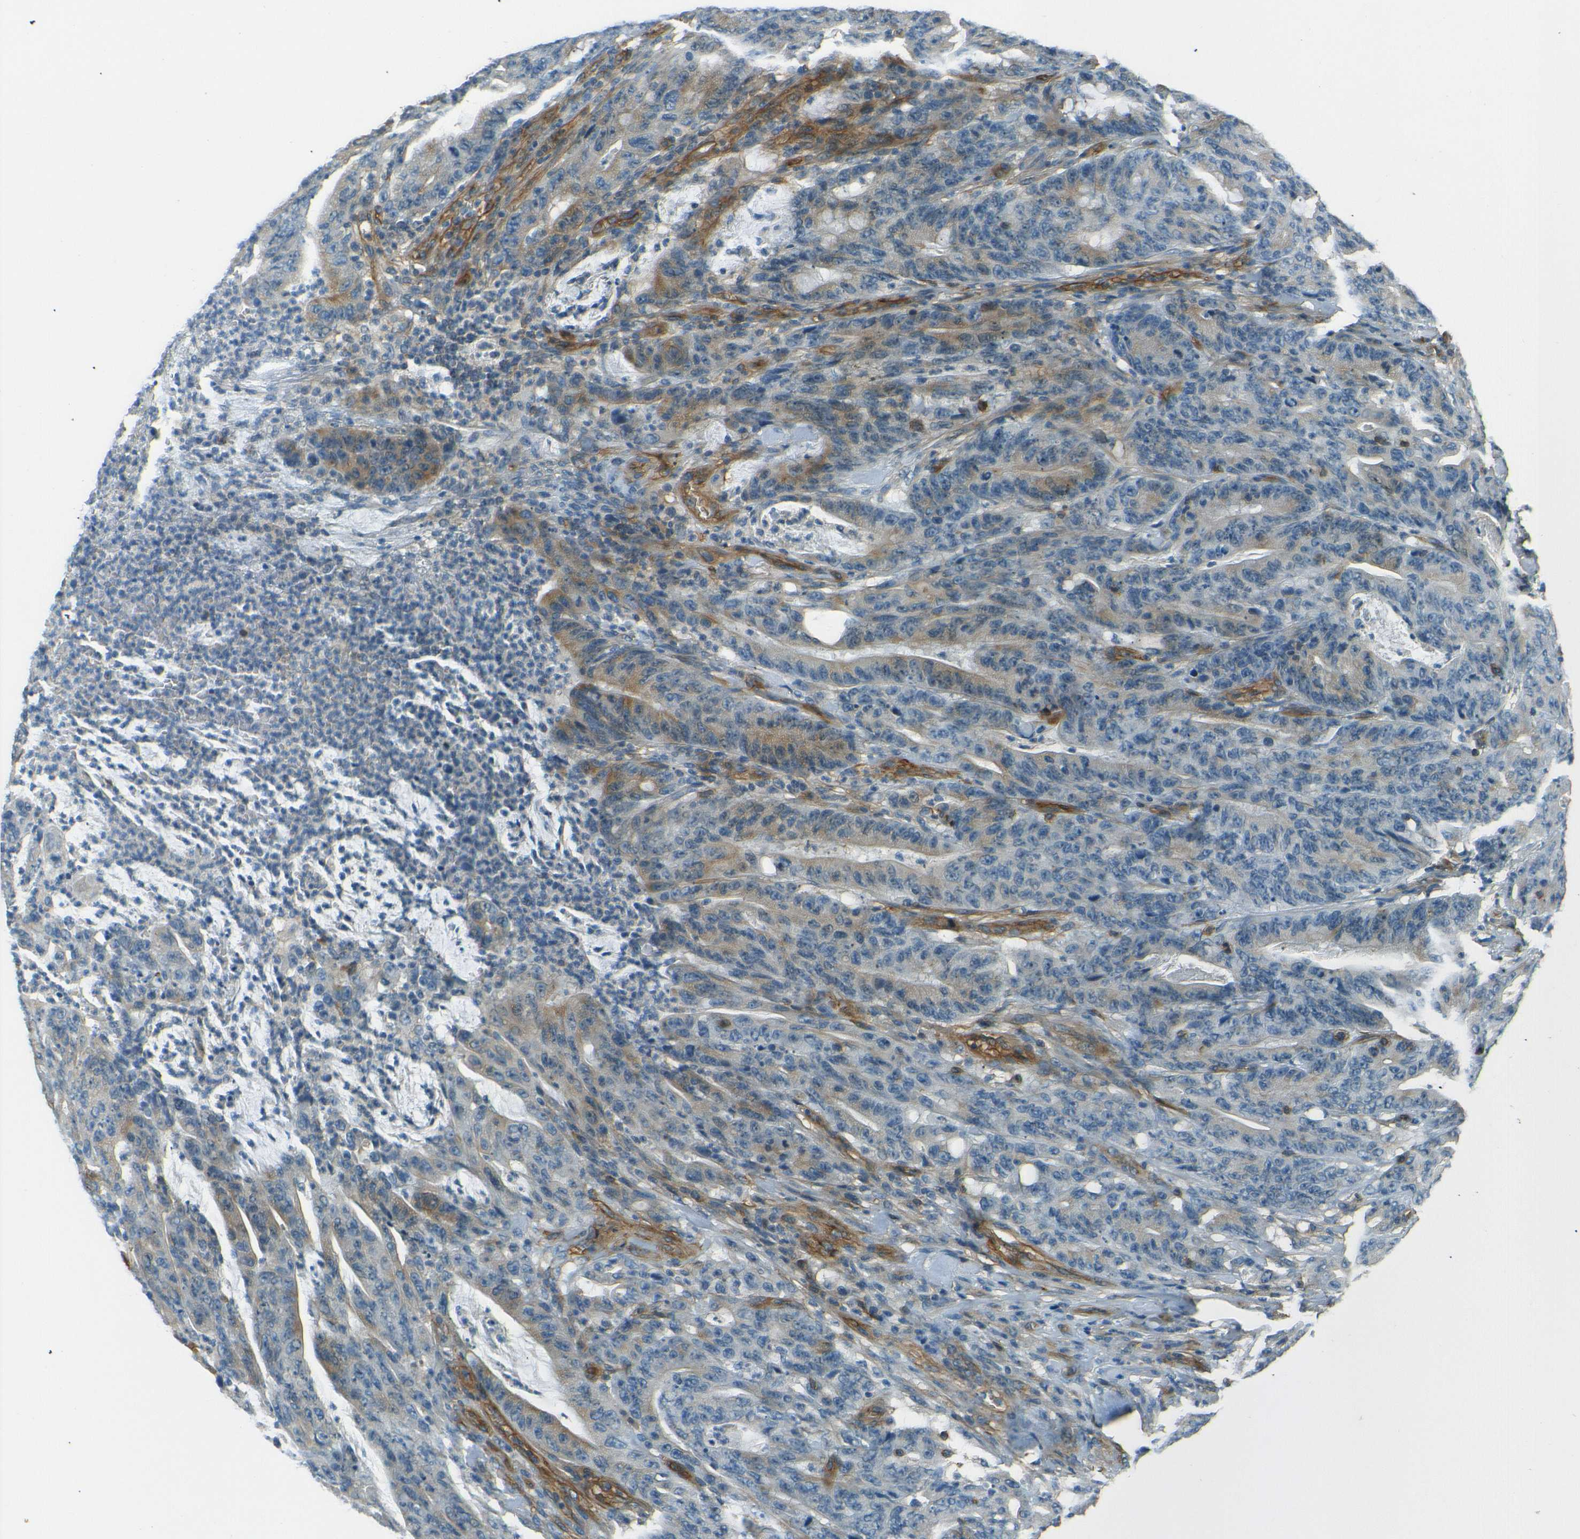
{"staining": {"intensity": "moderate", "quantity": "25%-75%", "location": "cytoplasmic/membranous"}, "tissue": "colorectal cancer", "cell_type": "Tumor cells", "image_type": "cancer", "snomed": [{"axis": "morphology", "description": "Adenocarcinoma, NOS"}, {"axis": "topography", "description": "Colon"}], "caption": "Brown immunohistochemical staining in human adenocarcinoma (colorectal) displays moderate cytoplasmic/membranous expression in about 25%-75% of tumor cells.", "gene": "ENTPD1", "patient": {"sex": "male", "age": 45}}